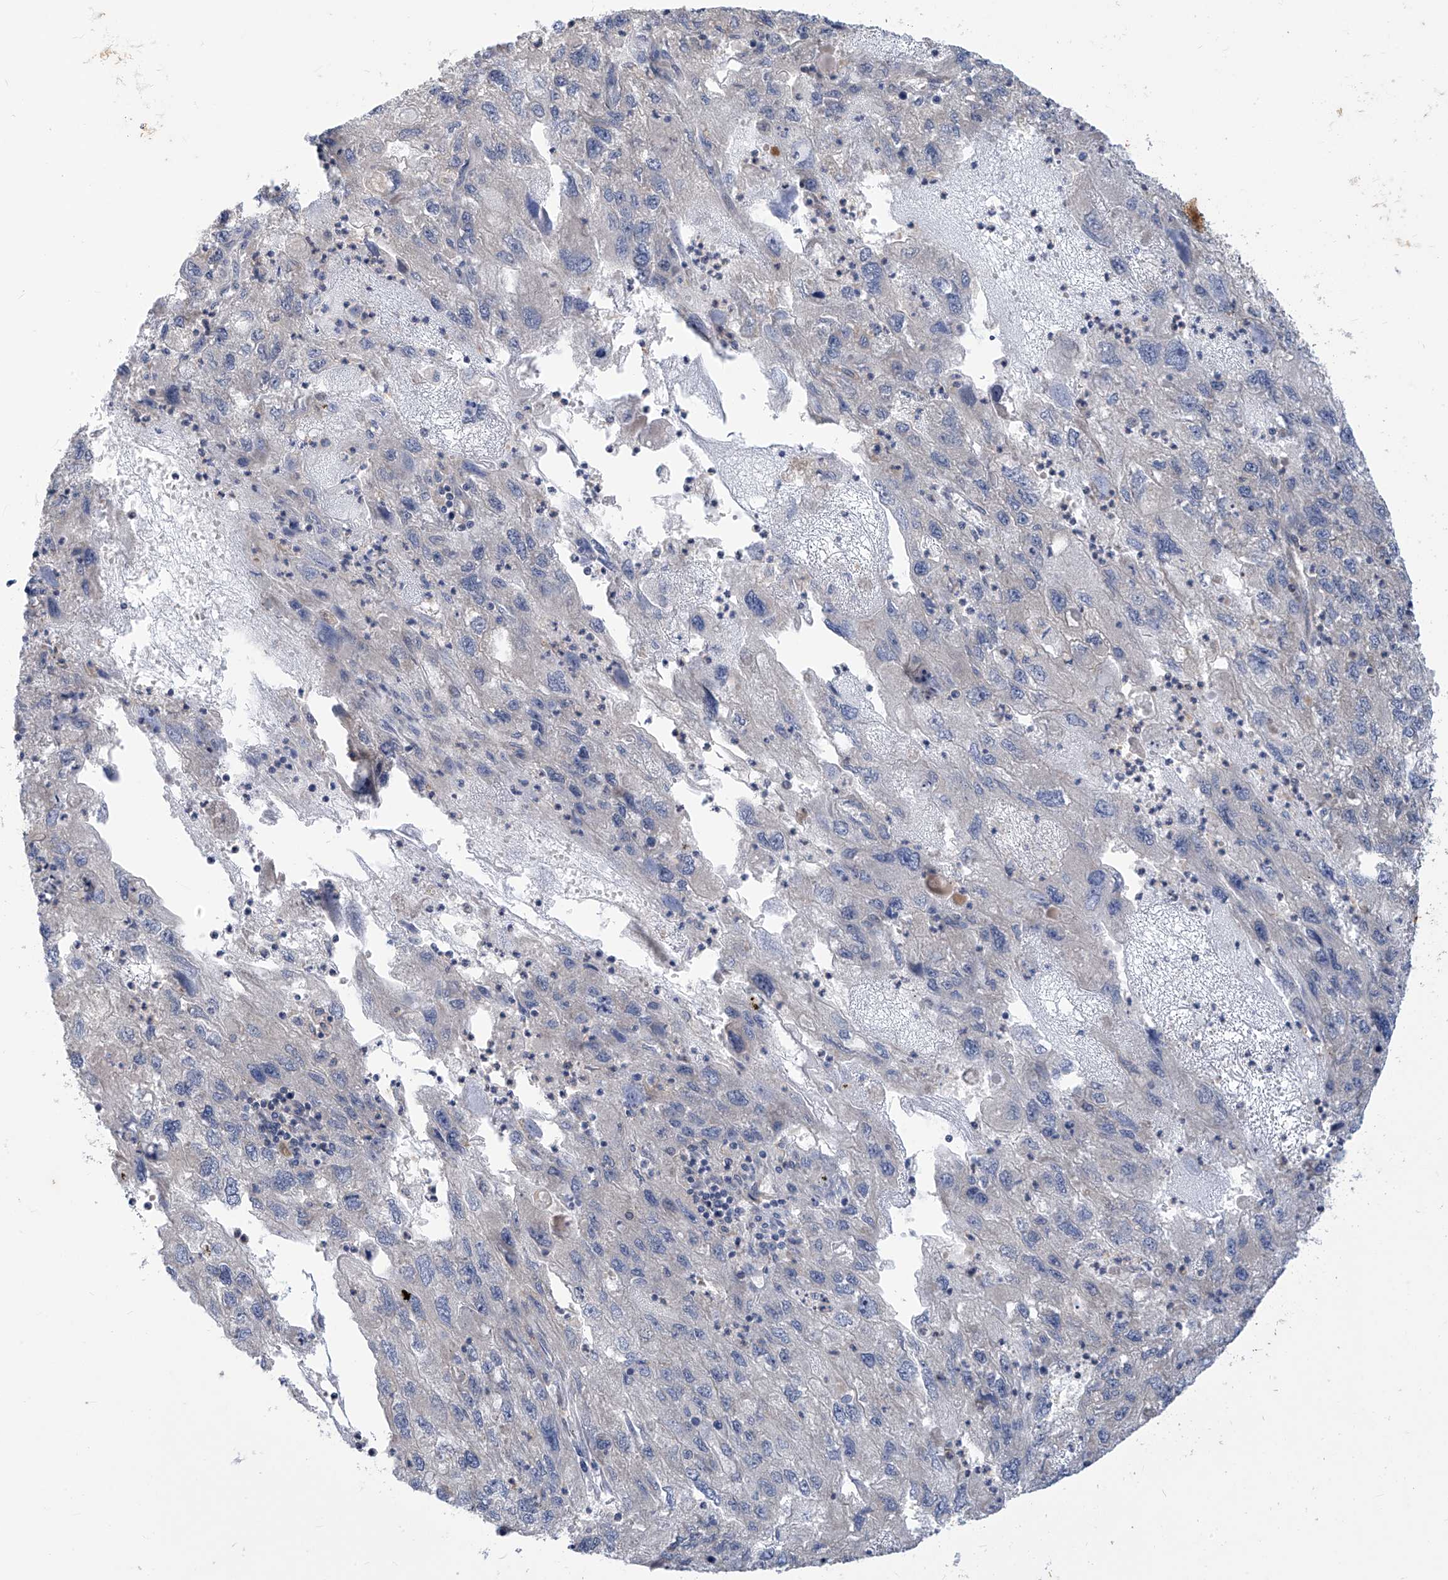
{"staining": {"intensity": "negative", "quantity": "none", "location": "none"}, "tissue": "endometrial cancer", "cell_type": "Tumor cells", "image_type": "cancer", "snomed": [{"axis": "morphology", "description": "Adenocarcinoma, NOS"}, {"axis": "topography", "description": "Endometrium"}], "caption": "Immunohistochemical staining of human adenocarcinoma (endometrial) exhibits no significant positivity in tumor cells. (DAB immunohistochemistry with hematoxylin counter stain).", "gene": "ADAT2", "patient": {"sex": "female", "age": 49}}